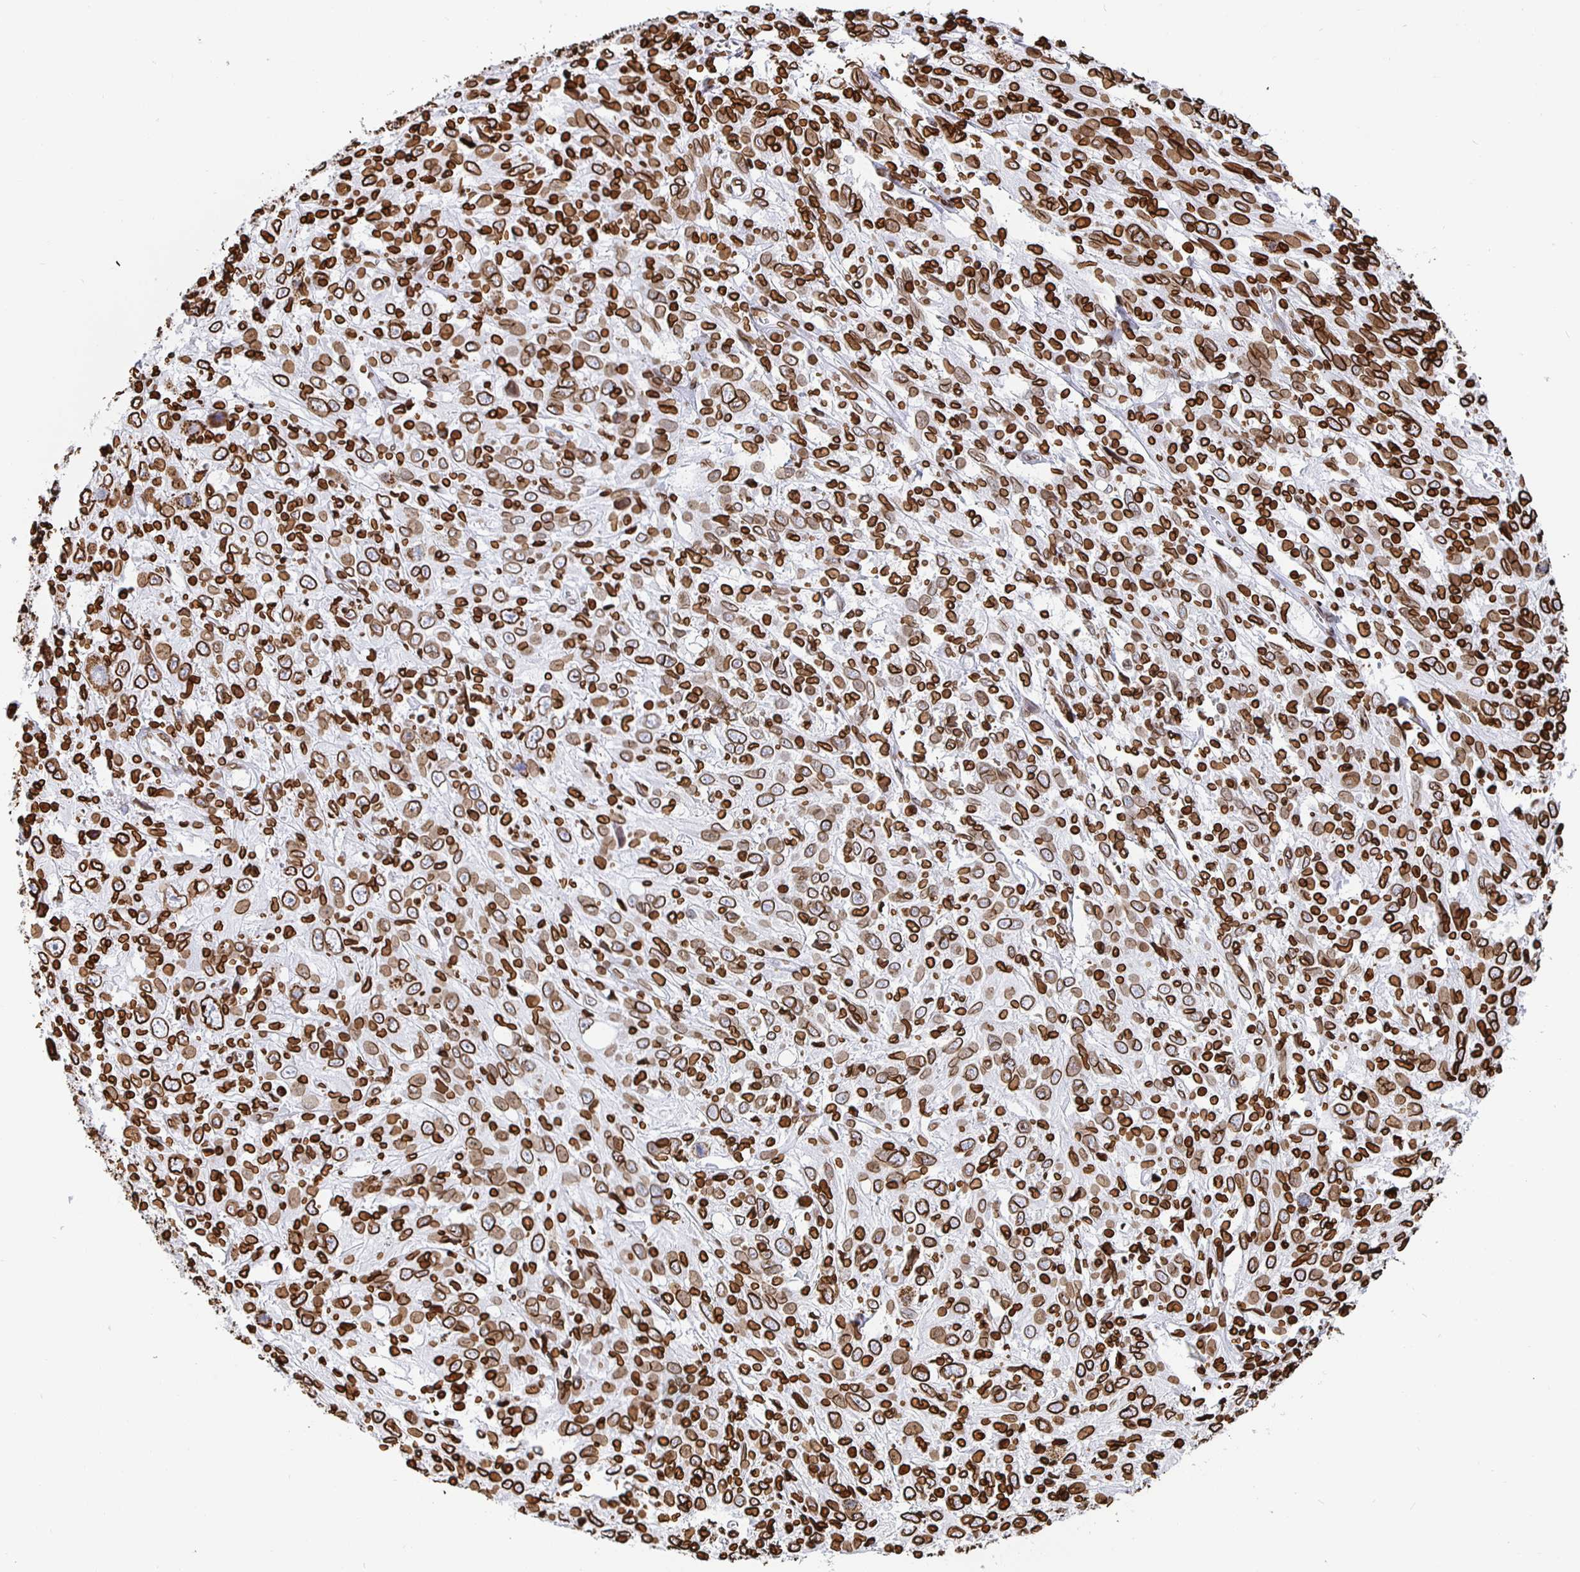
{"staining": {"intensity": "strong", "quantity": ">75%", "location": "cytoplasmic/membranous,nuclear"}, "tissue": "cervical cancer", "cell_type": "Tumor cells", "image_type": "cancer", "snomed": [{"axis": "morphology", "description": "Squamous cell carcinoma, NOS"}, {"axis": "topography", "description": "Cervix"}], "caption": "High-power microscopy captured an IHC photomicrograph of cervical cancer (squamous cell carcinoma), revealing strong cytoplasmic/membranous and nuclear positivity in approximately >75% of tumor cells.", "gene": "LMNB1", "patient": {"sex": "female", "age": 46}}